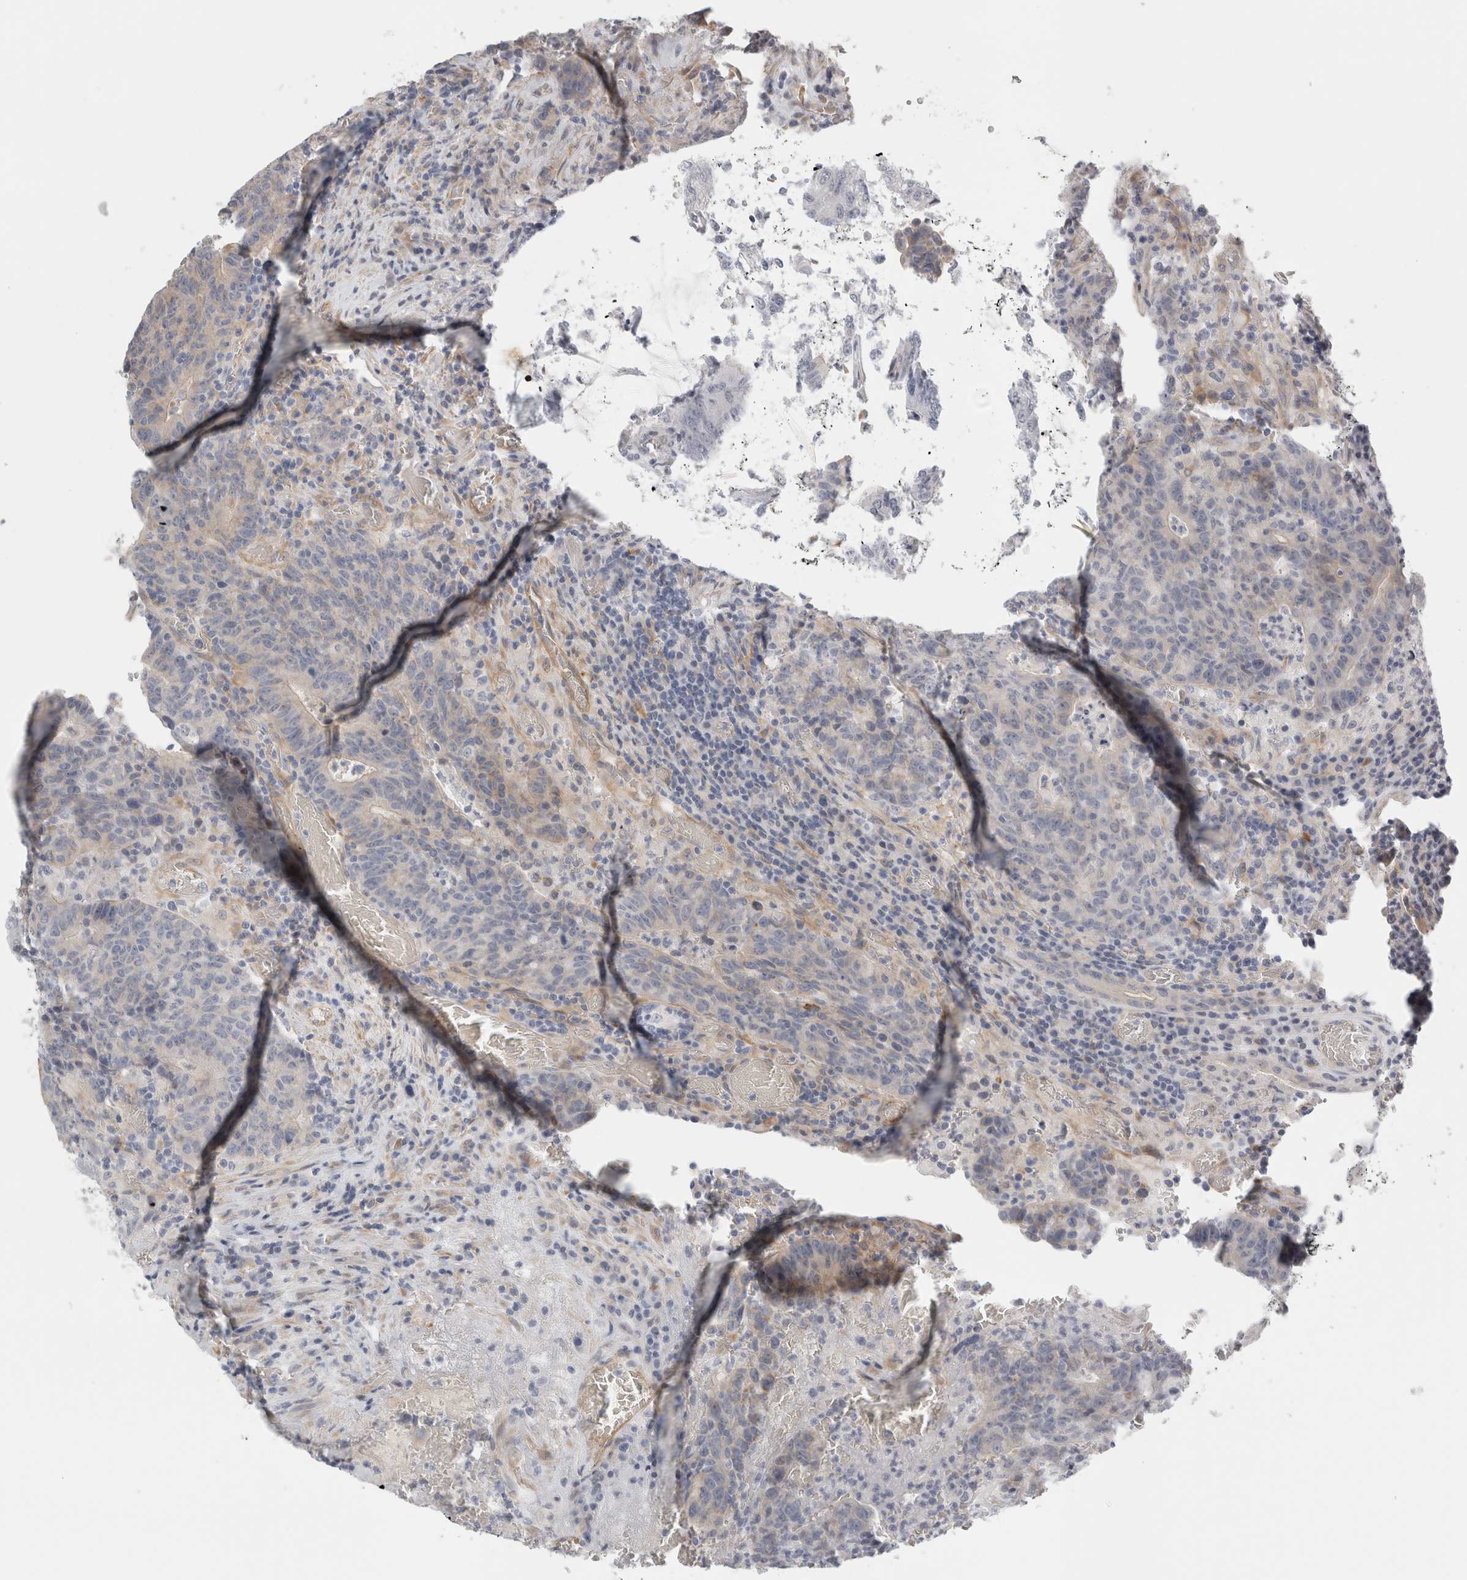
{"staining": {"intensity": "negative", "quantity": "none", "location": "none"}, "tissue": "colorectal cancer", "cell_type": "Tumor cells", "image_type": "cancer", "snomed": [{"axis": "morphology", "description": "Adenocarcinoma, NOS"}, {"axis": "topography", "description": "Colon"}], "caption": "Tumor cells are negative for brown protein staining in adenocarcinoma (colorectal).", "gene": "FBLIM1", "patient": {"sex": "female", "age": 75}}